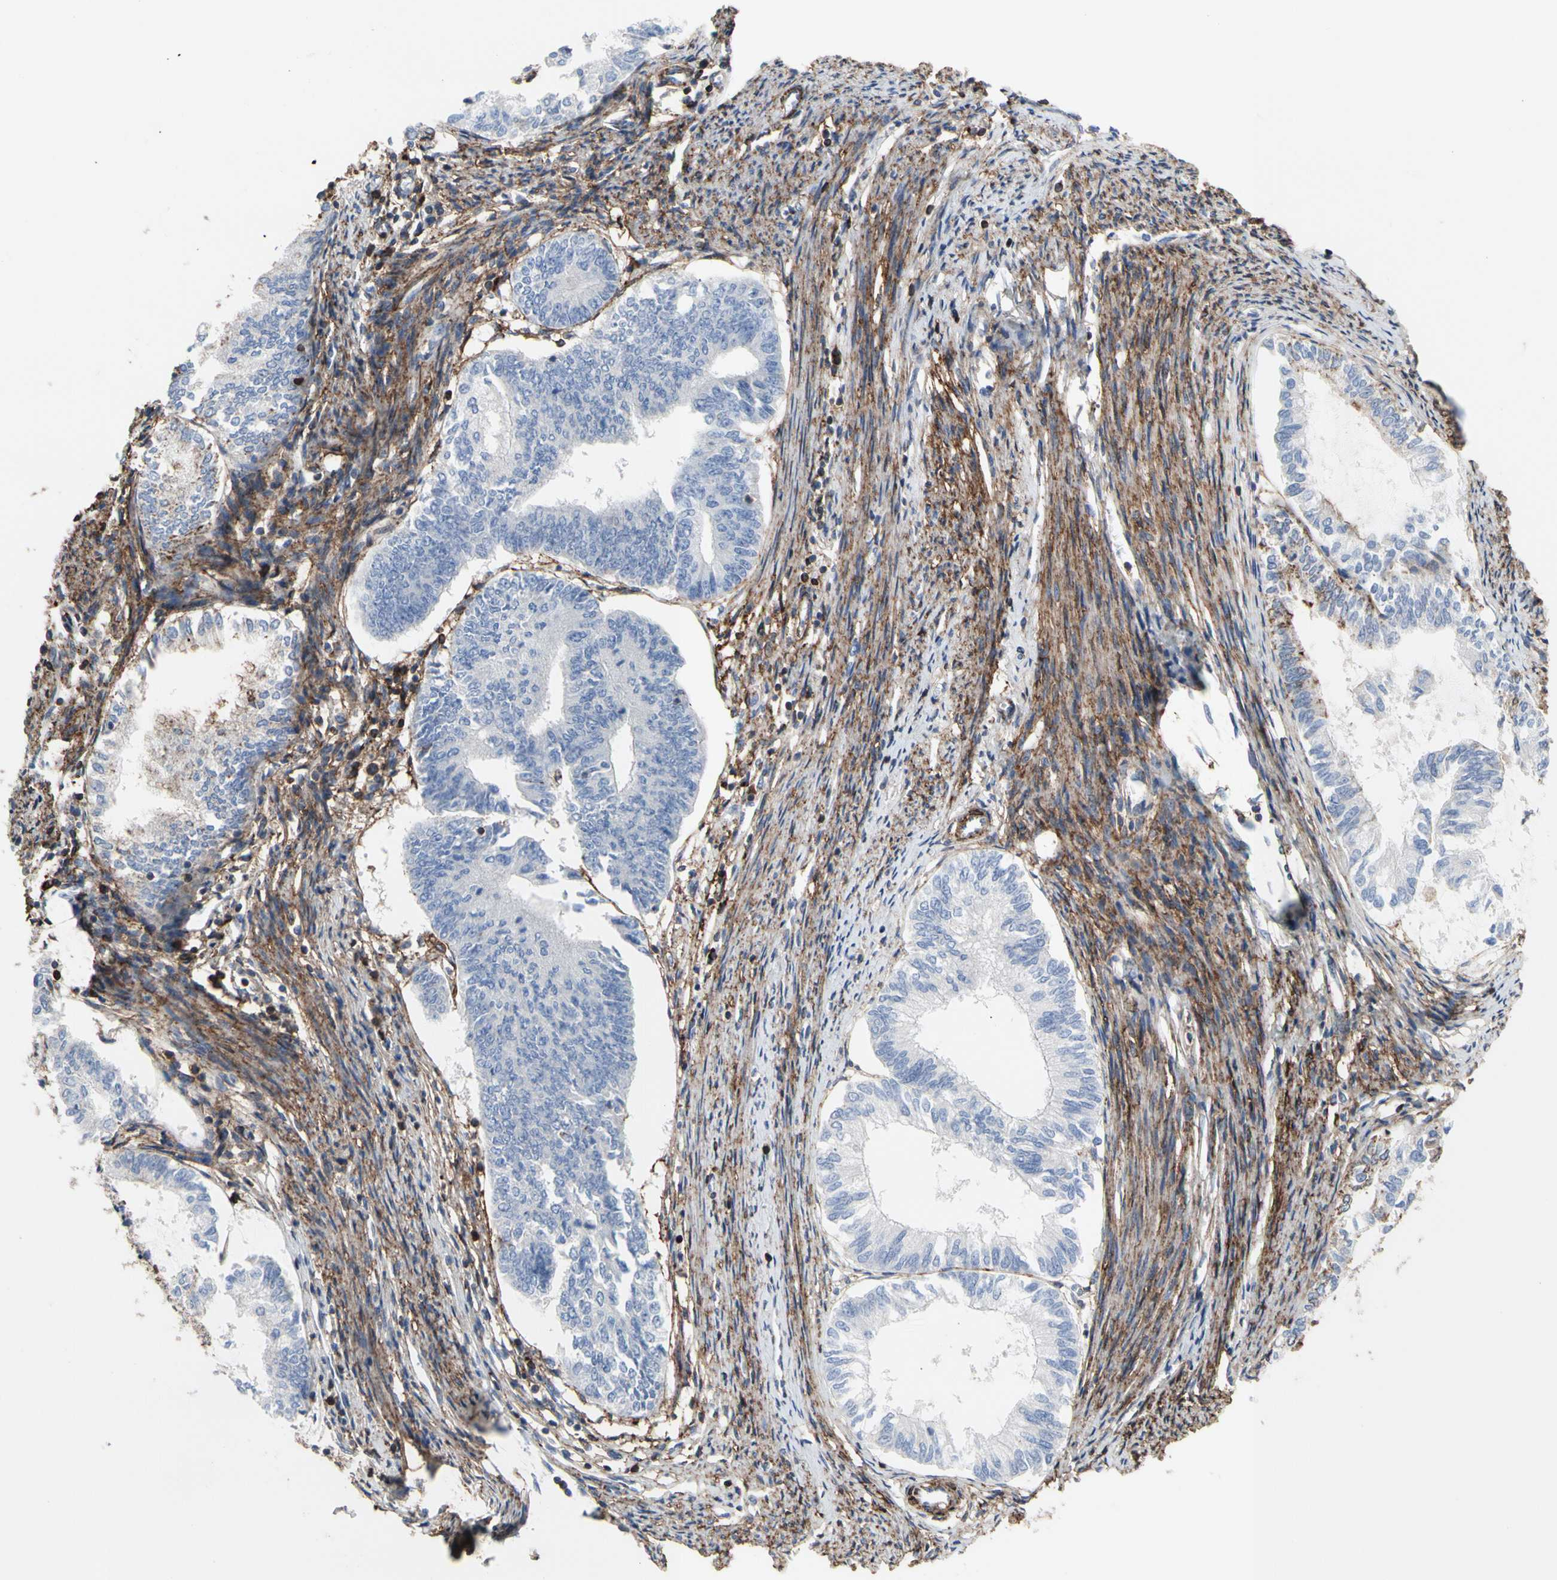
{"staining": {"intensity": "negative", "quantity": "none", "location": "none"}, "tissue": "endometrial cancer", "cell_type": "Tumor cells", "image_type": "cancer", "snomed": [{"axis": "morphology", "description": "Adenocarcinoma, NOS"}, {"axis": "topography", "description": "Endometrium"}], "caption": "The image shows no significant positivity in tumor cells of adenocarcinoma (endometrial).", "gene": "ANXA6", "patient": {"sex": "female", "age": 86}}